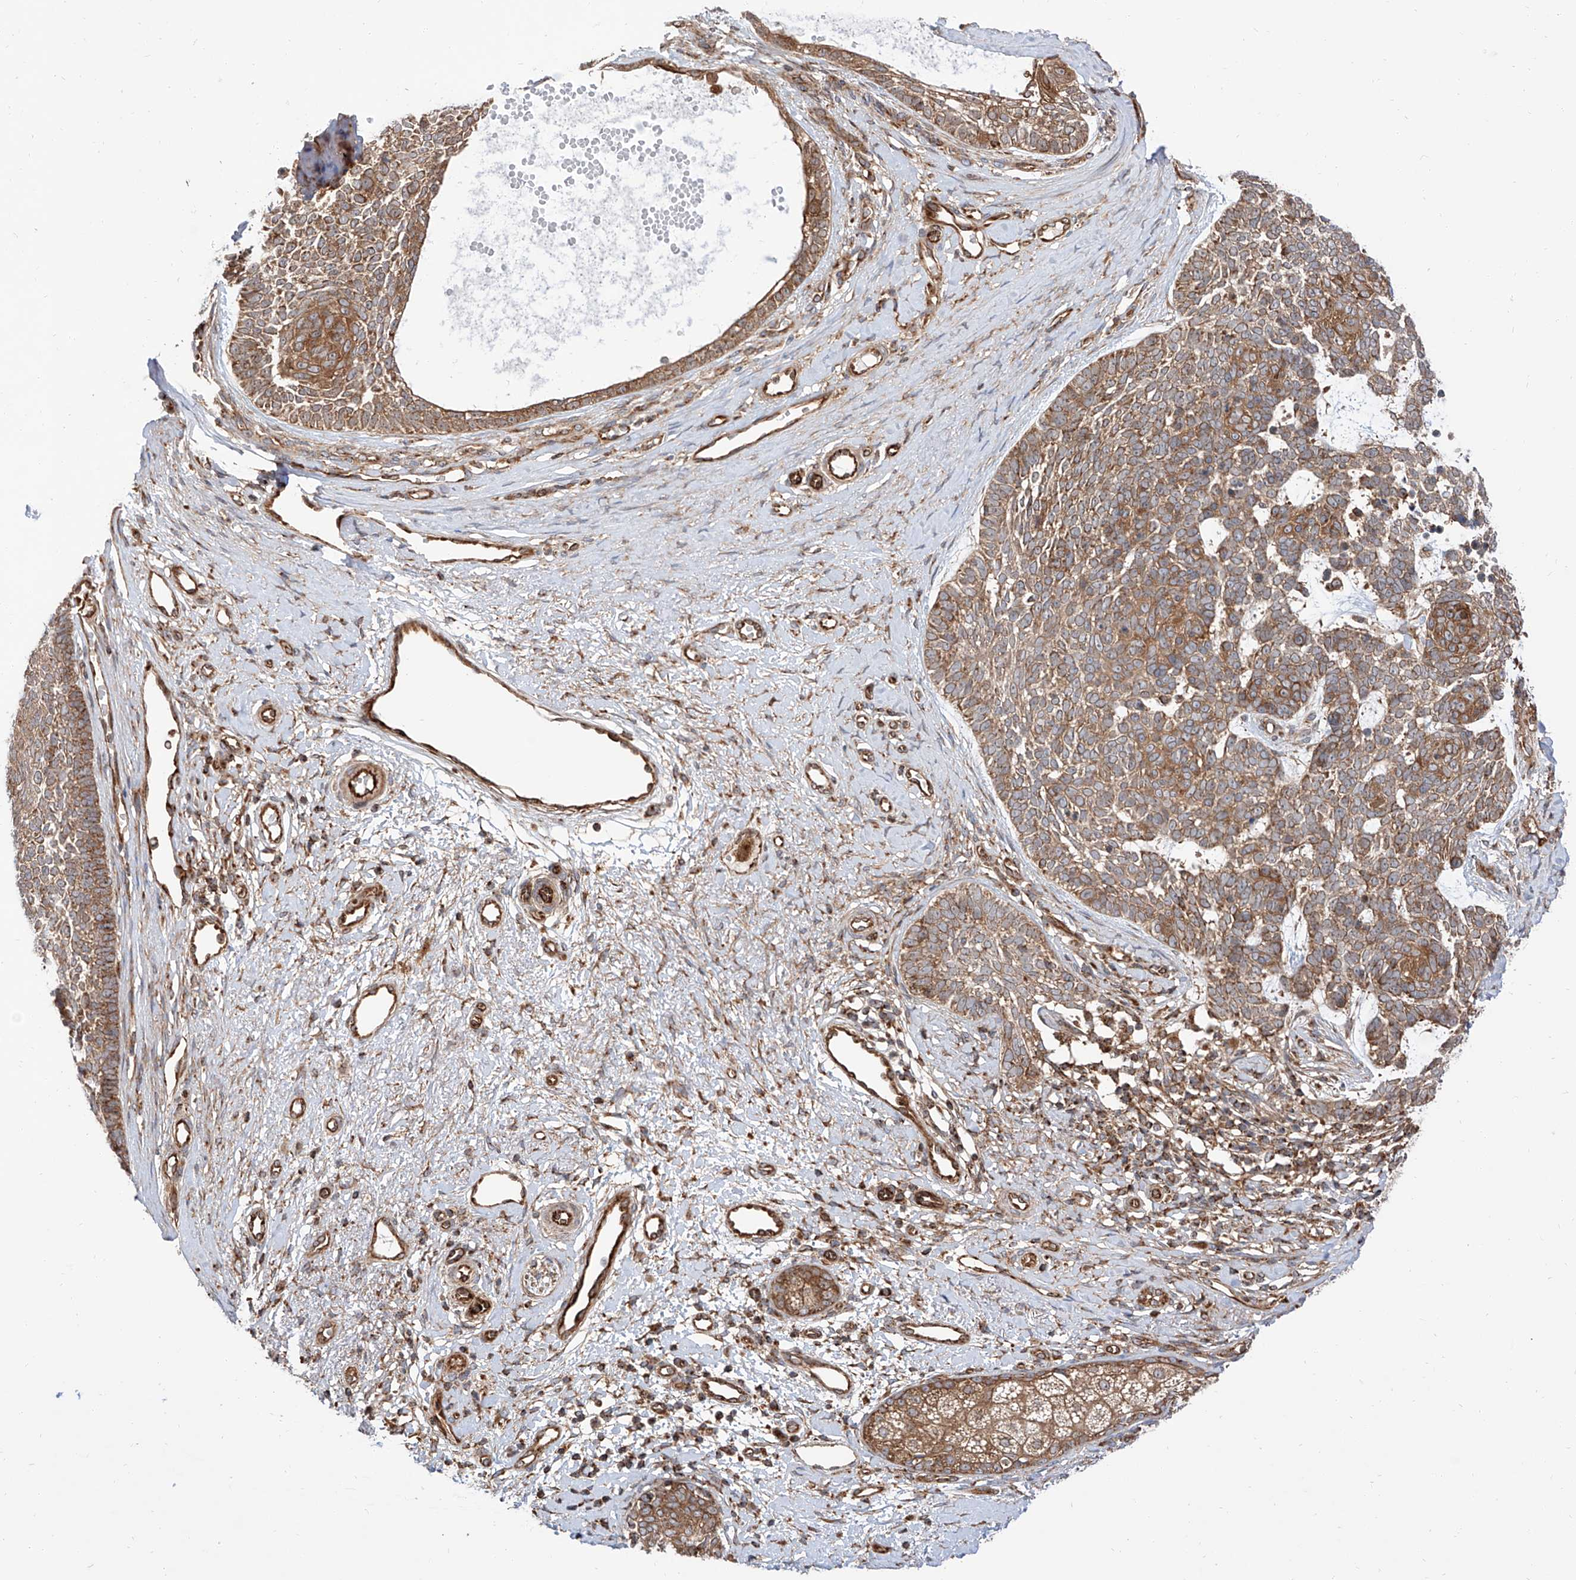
{"staining": {"intensity": "moderate", "quantity": ">75%", "location": "cytoplasmic/membranous"}, "tissue": "skin cancer", "cell_type": "Tumor cells", "image_type": "cancer", "snomed": [{"axis": "morphology", "description": "Basal cell carcinoma"}, {"axis": "topography", "description": "Skin"}], "caption": "Skin cancer (basal cell carcinoma) was stained to show a protein in brown. There is medium levels of moderate cytoplasmic/membranous staining in about >75% of tumor cells. The protein is shown in brown color, while the nuclei are stained blue.", "gene": "ISCA2", "patient": {"sex": "female", "age": 81}}